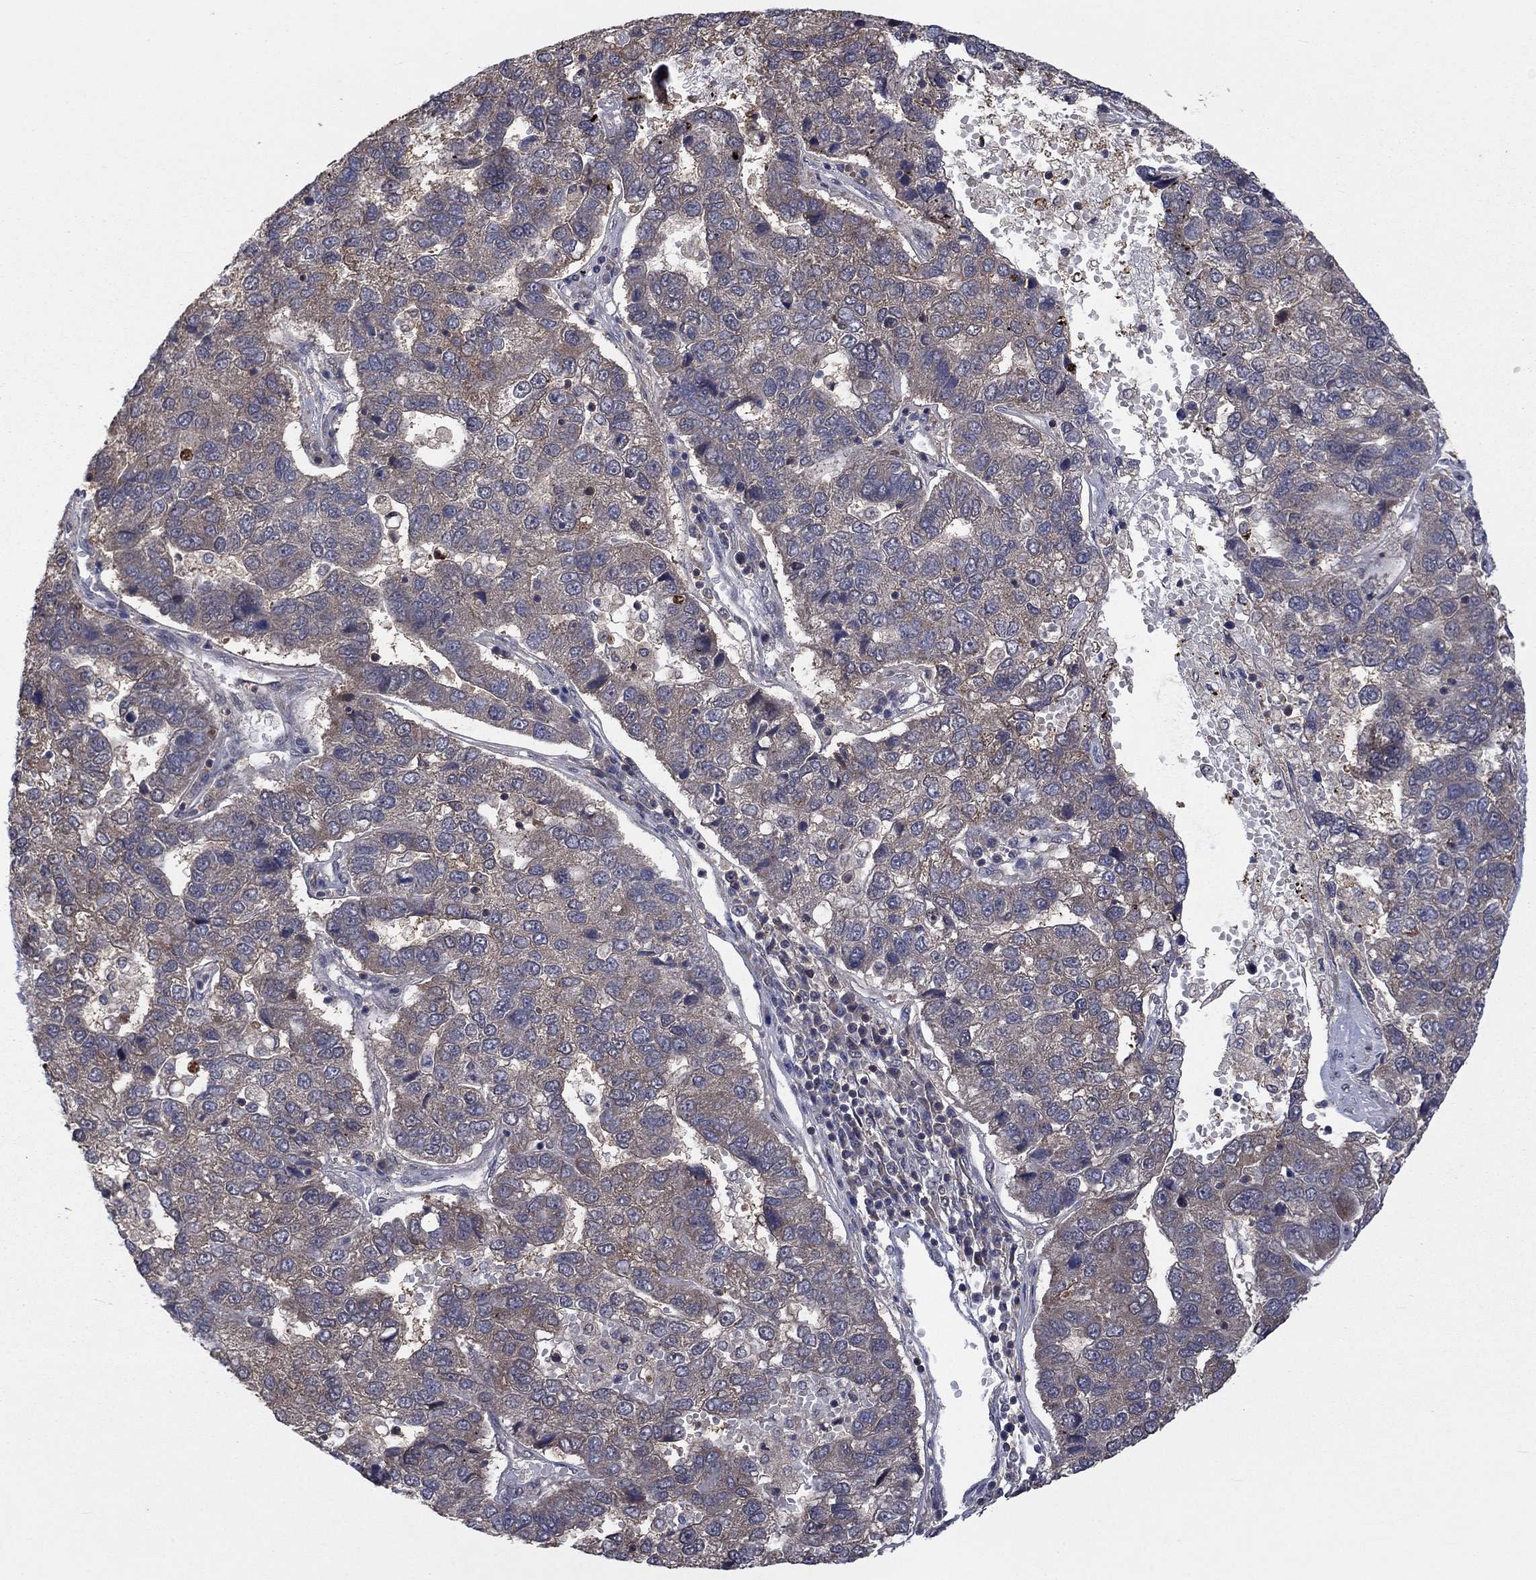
{"staining": {"intensity": "weak", "quantity": "<25%", "location": "cytoplasmic/membranous"}, "tissue": "pancreatic cancer", "cell_type": "Tumor cells", "image_type": "cancer", "snomed": [{"axis": "morphology", "description": "Adenocarcinoma, NOS"}, {"axis": "topography", "description": "Pancreas"}], "caption": "This histopathology image is of pancreatic cancer (adenocarcinoma) stained with immunohistochemistry (IHC) to label a protein in brown with the nuclei are counter-stained blue. There is no expression in tumor cells. (DAB (3,3'-diaminobenzidine) IHC, high magnification).", "gene": "IAH1", "patient": {"sex": "female", "age": 61}}